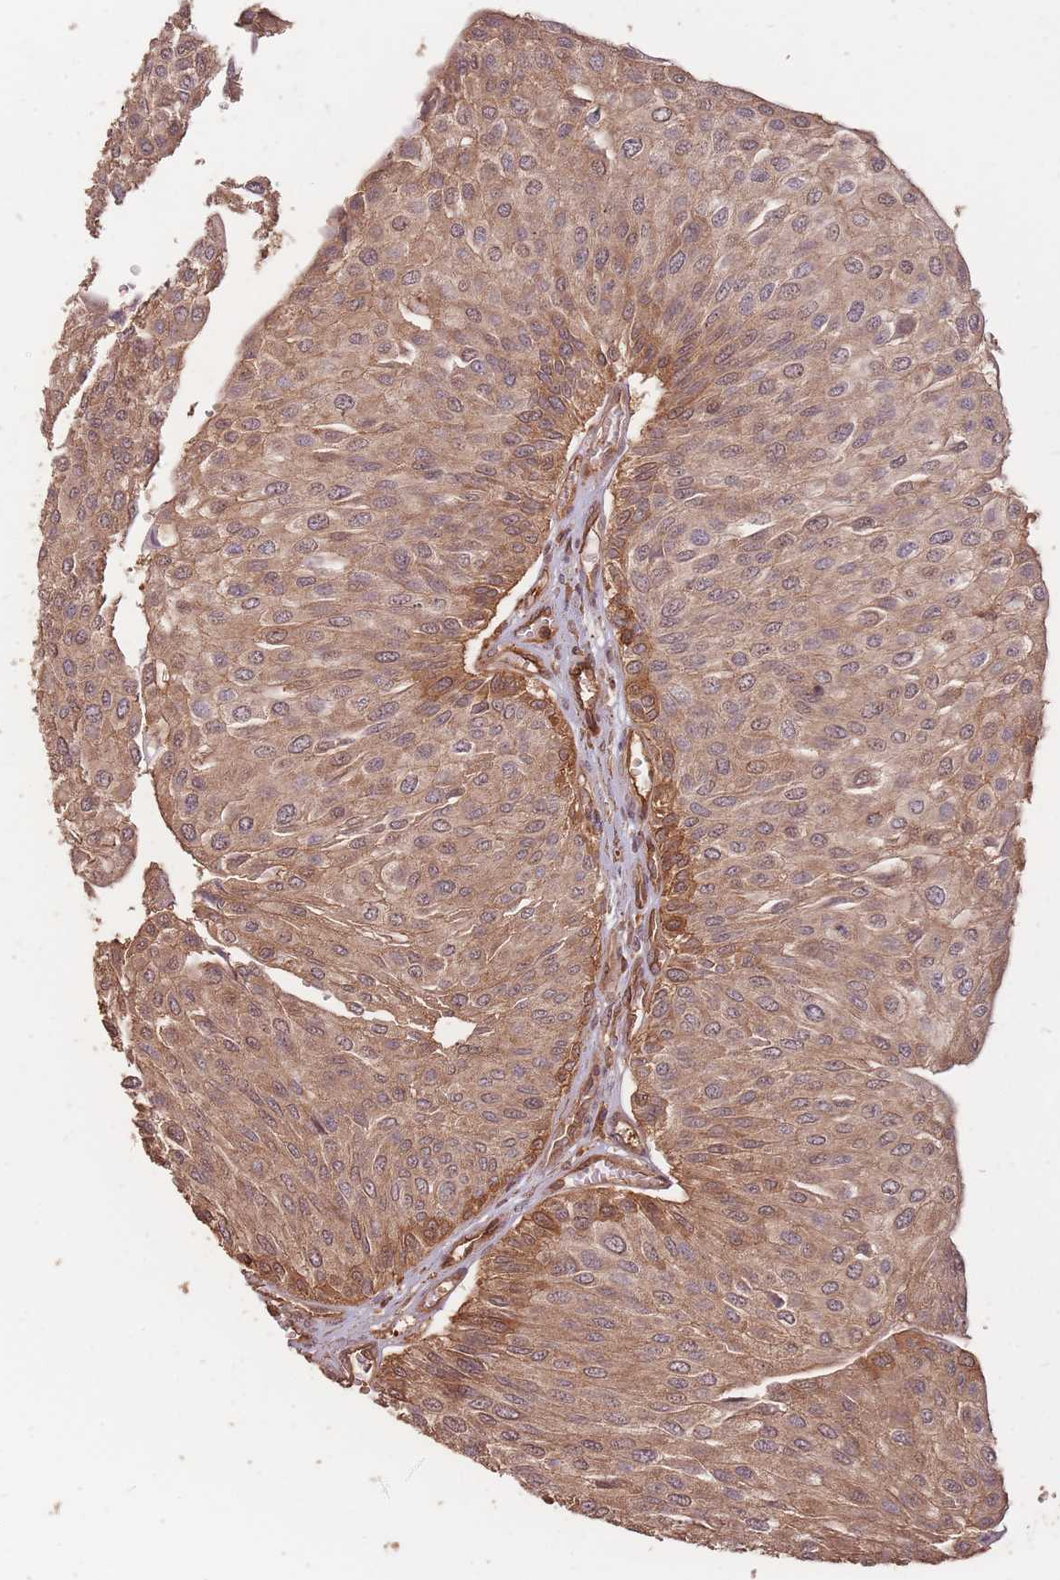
{"staining": {"intensity": "moderate", "quantity": ">75%", "location": "cytoplasmic/membranous"}, "tissue": "urothelial cancer", "cell_type": "Tumor cells", "image_type": "cancer", "snomed": [{"axis": "morphology", "description": "Urothelial carcinoma, NOS"}, {"axis": "topography", "description": "Urinary bladder"}], "caption": "About >75% of tumor cells in urothelial cancer reveal moderate cytoplasmic/membranous protein expression as visualized by brown immunohistochemical staining.", "gene": "PLS3", "patient": {"sex": "male", "age": 67}}